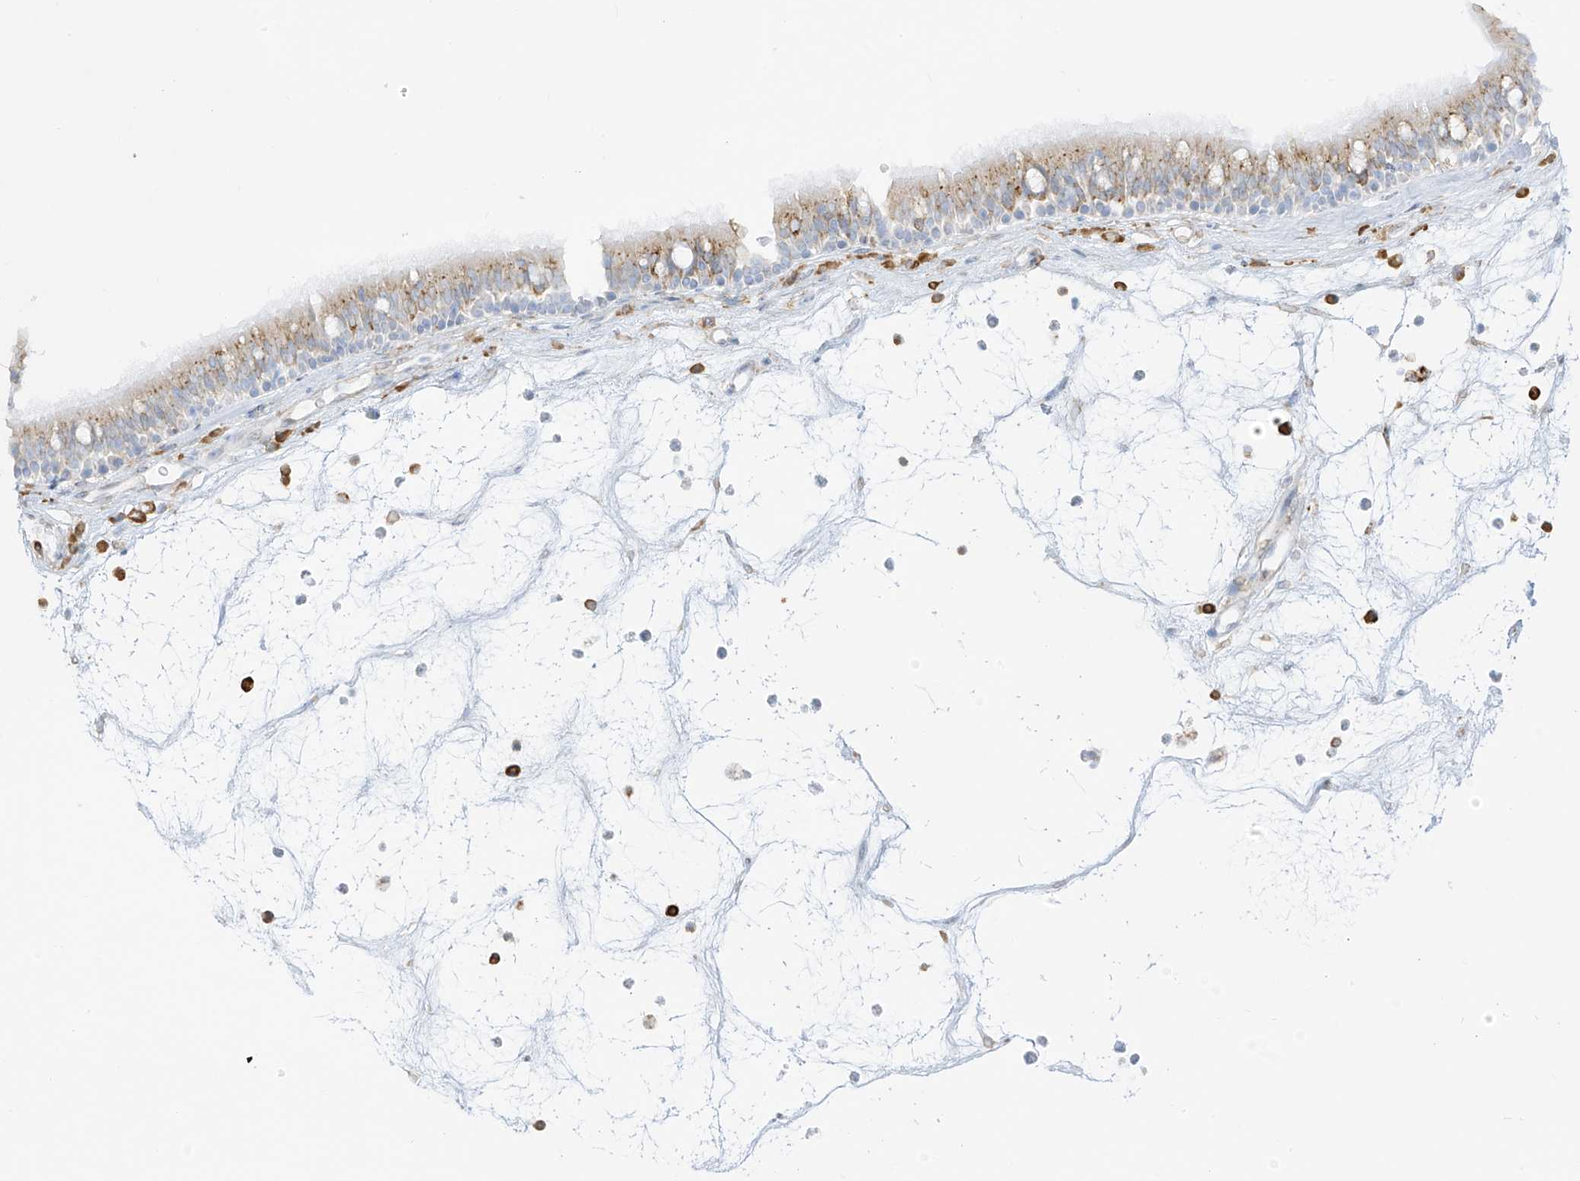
{"staining": {"intensity": "moderate", "quantity": "25%-75%", "location": "cytoplasmic/membranous"}, "tissue": "nasopharynx", "cell_type": "Respiratory epithelial cells", "image_type": "normal", "snomed": [{"axis": "morphology", "description": "Normal tissue, NOS"}, {"axis": "morphology", "description": "Inflammation, NOS"}, {"axis": "morphology", "description": "Malignant melanoma, Metastatic site"}, {"axis": "topography", "description": "Nasopharynx"}], "caption": "An immunohistochemistry histopathology image of normal tissue is shown. Protein staining in brown shows moderate cytoplasmic/membranous positivity in nasopharynx within respiratory epithelial cells.", "gene": "LRRC59", "patient": {"sex": "male", "age": 70}}